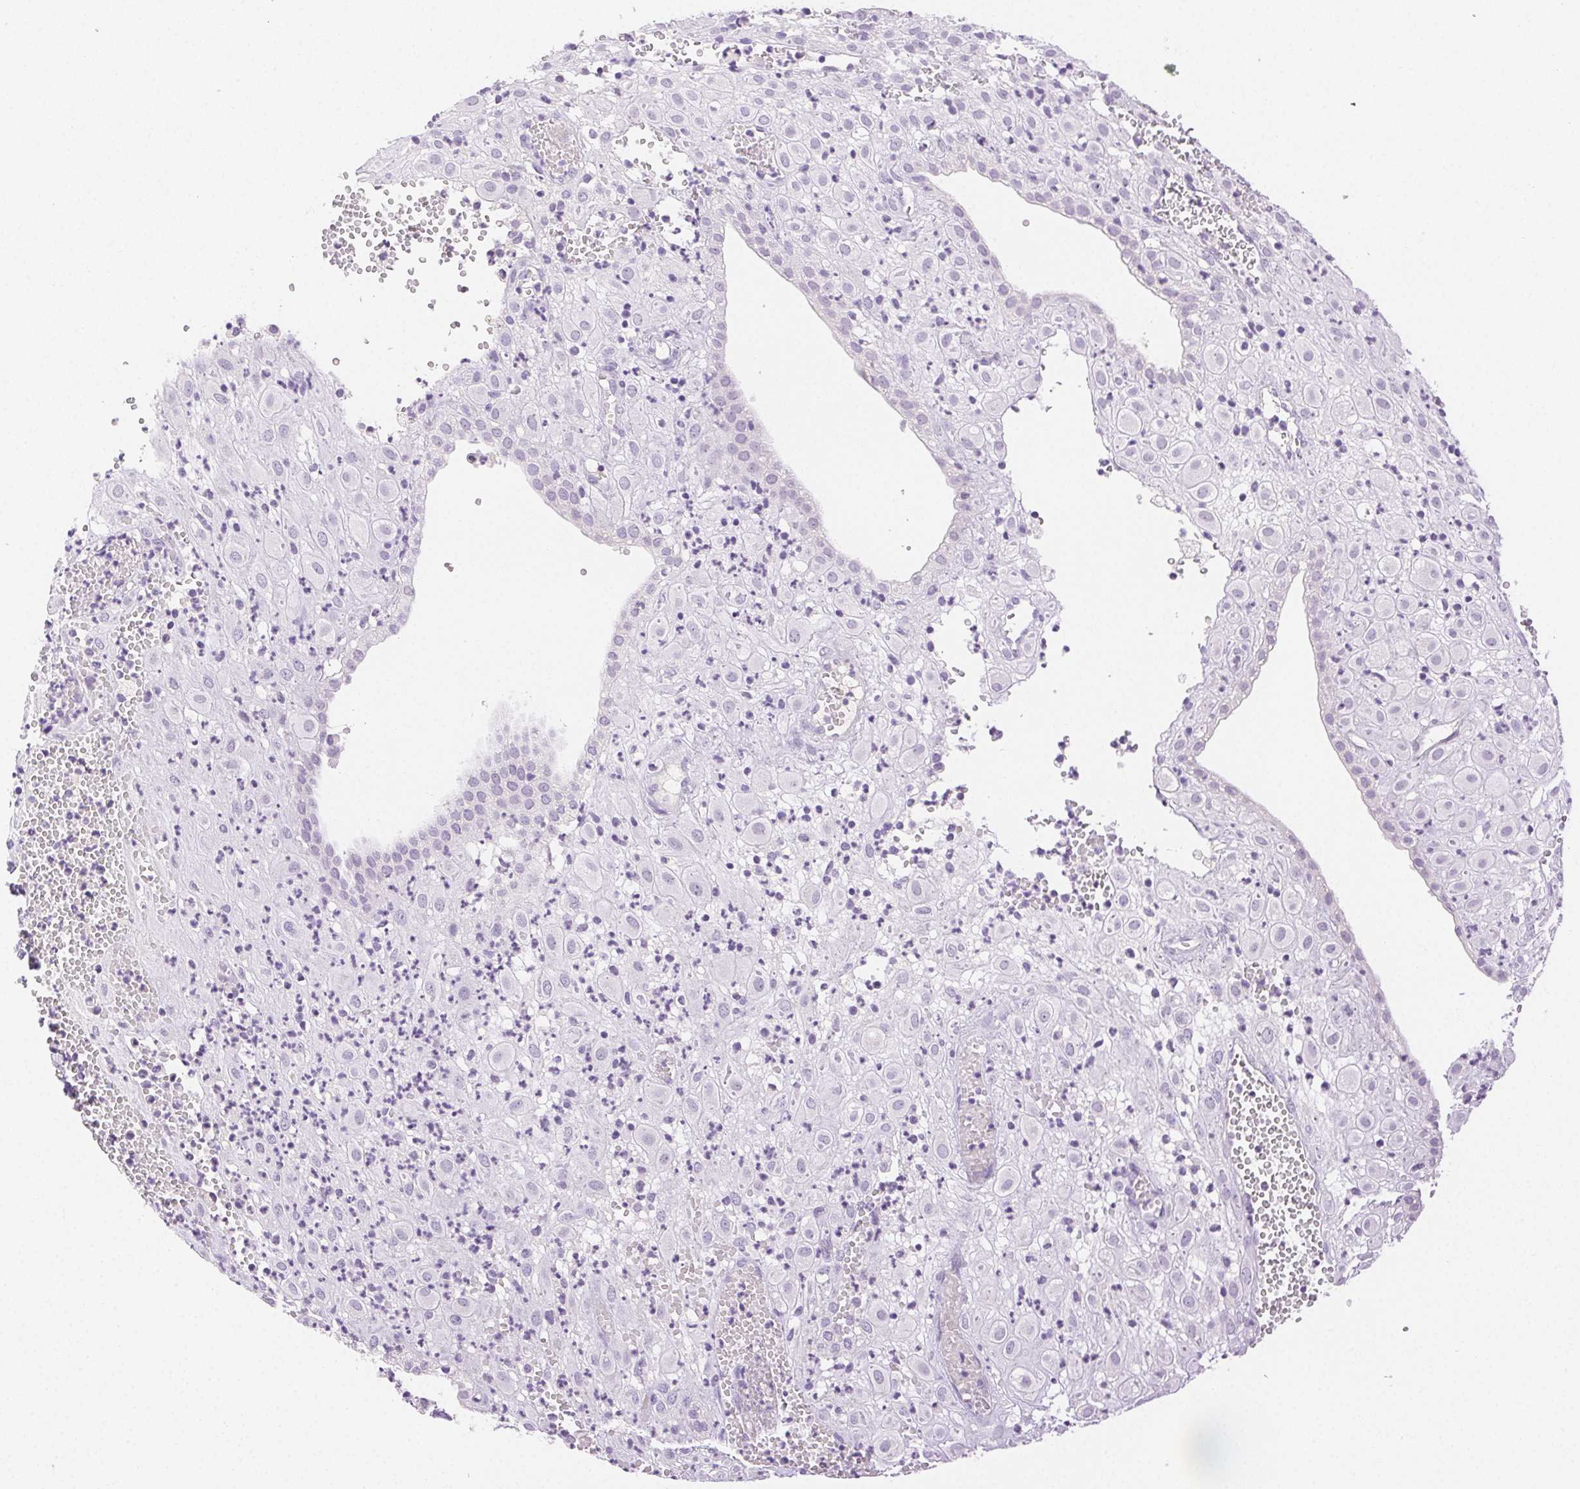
{"staining": {"intensity": "negative", "quantity": "none", "location": "none"}, "tissue": "placenta", "cell_type": "Decidual cells", "image_type": "normal", "snomed": [{"axis": "morphology", "description": "Normal tissue, NOS"}, {"axis": "topography", "description": "Placenta"}], "caption": "Immunohistochemistry (IHC) of unremarkable human placenta displays no expression in decidual cells. The staining was performed using DAB to visualize the protein expression in brown, while the nuclei were stained in blue with hematoxylin (Magnification: 20x).", "gene": "SPACA4", "patient": {"sex": "female", "age": 24}}